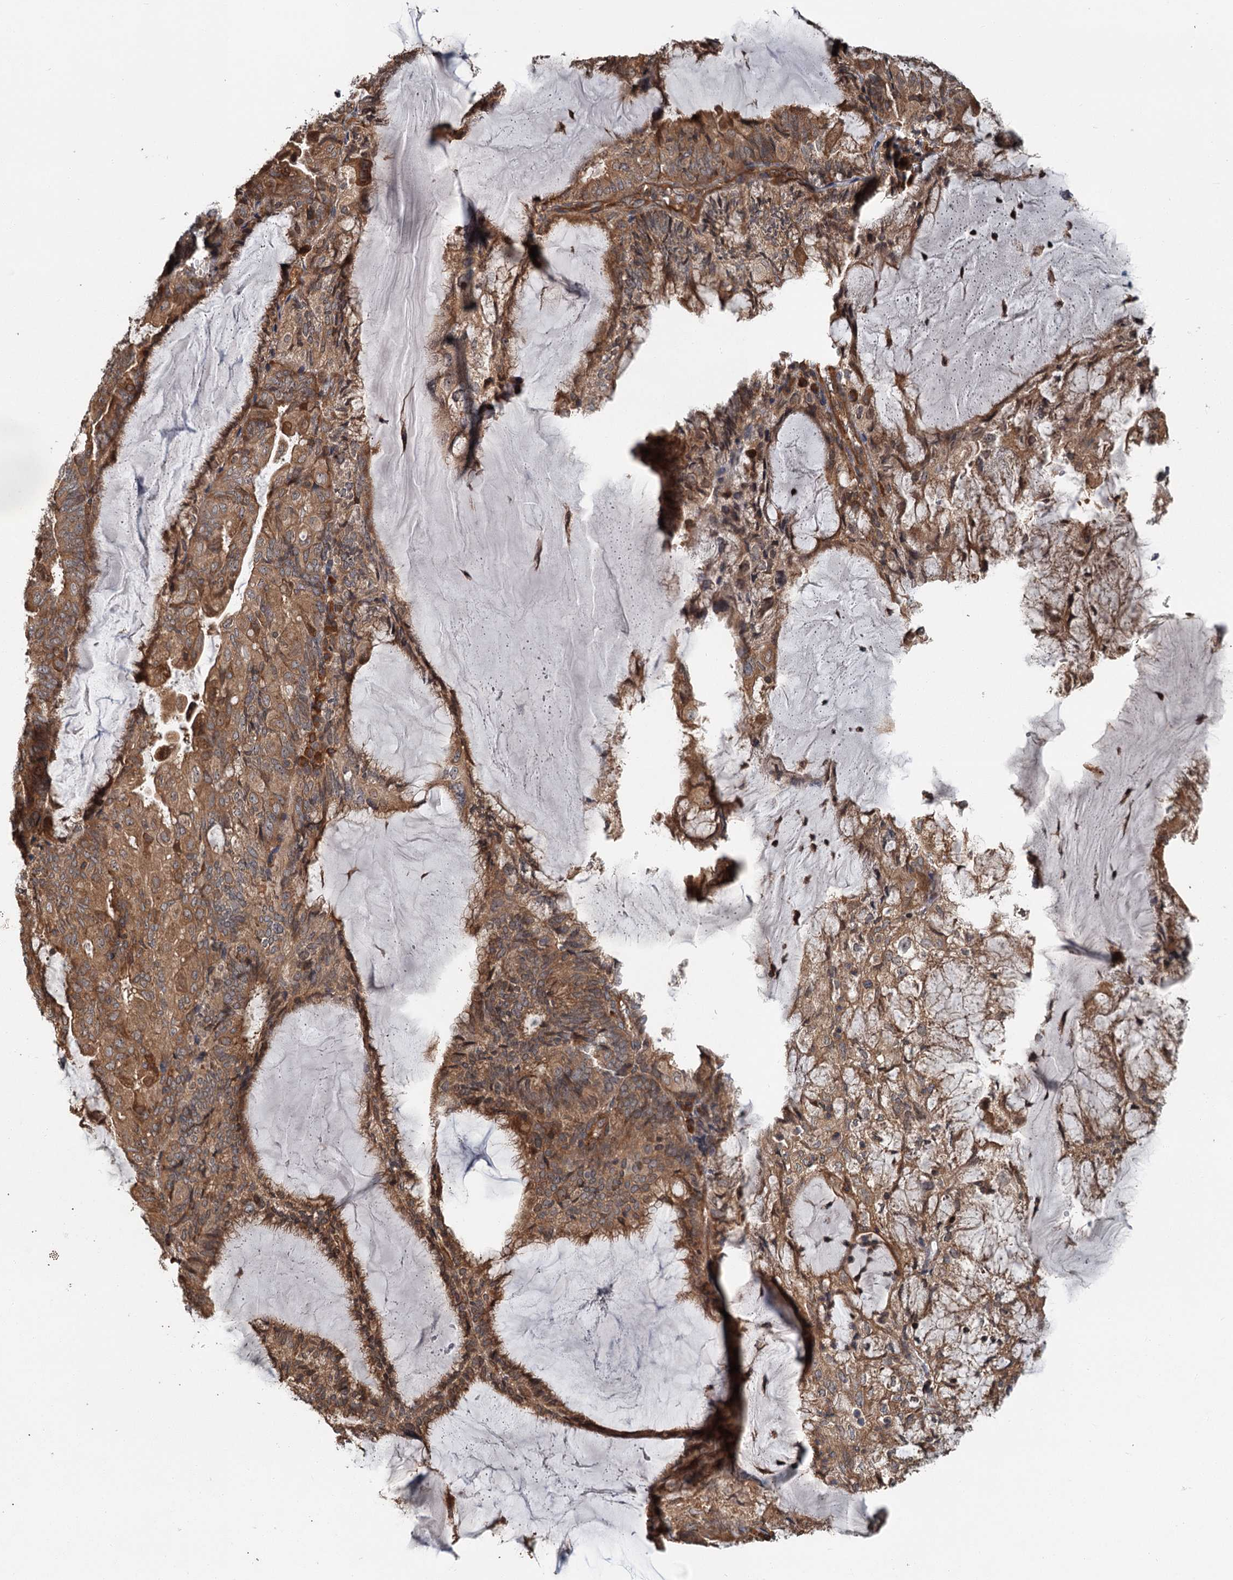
{"staining": {"intensity": "moderate", "quantity": ">75%", "location": "cytoplasmic/membranous"}, "tissue": "endometrial cancer", "cell_type": "Tumor cells", "image_type": "cancer", "snomed": [{"axis": "morphology", "description": "Adenocarcinoma, NOS"}, {"axis": "topography", "description": "Endometrium"}], "caption": "Brown immunohistochemical staining in human endometrial cancer (adenocarcinoma) demonstrates moderate cytoplasmic/membranous staining in about >75% of tumor cells.", "gene": "ZNF527", "patient": {"sex": "female", "age": 81}}